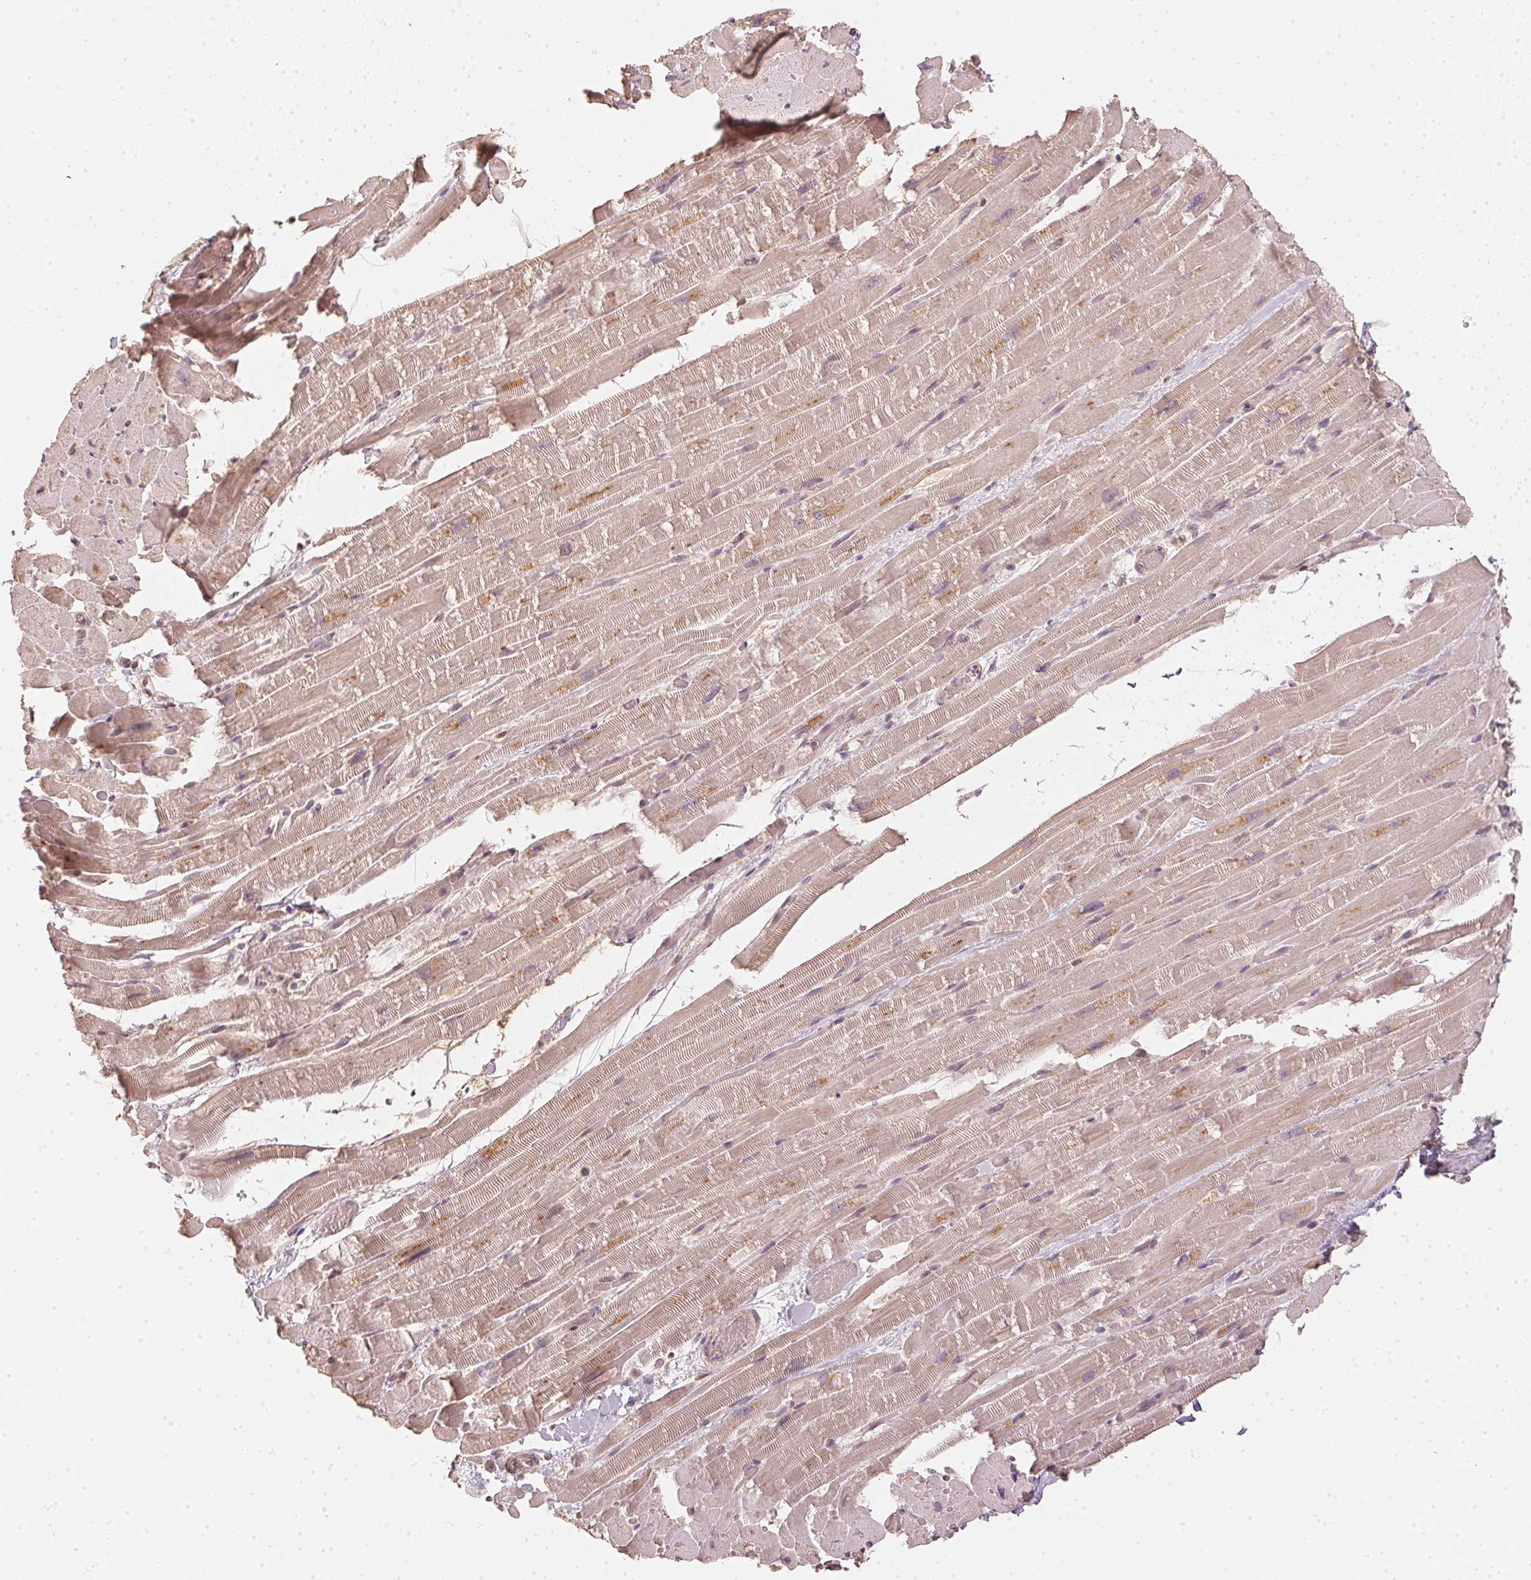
{"staining": {"intensity": "weak", "quantity": ">75%", "location": "cytoplasmic/membranous"}, "tissue": "heart muscle", "cell_type": "Cardiomyocytes", "image_type": "normal", "snomed": [{"axis": "morphology", "description": "Normal tissue, NOS"}, {"axis": "topography", "description": "Heart"}], "caption": "Immunohistochemical staining of benign heart muscle demonstrates weak cytoplasmic/membranous protein staining in approximately >75% of cardiomyocytes.", "gene": "UBE2L3", "patient": {"sex": "male", "age": 37}}